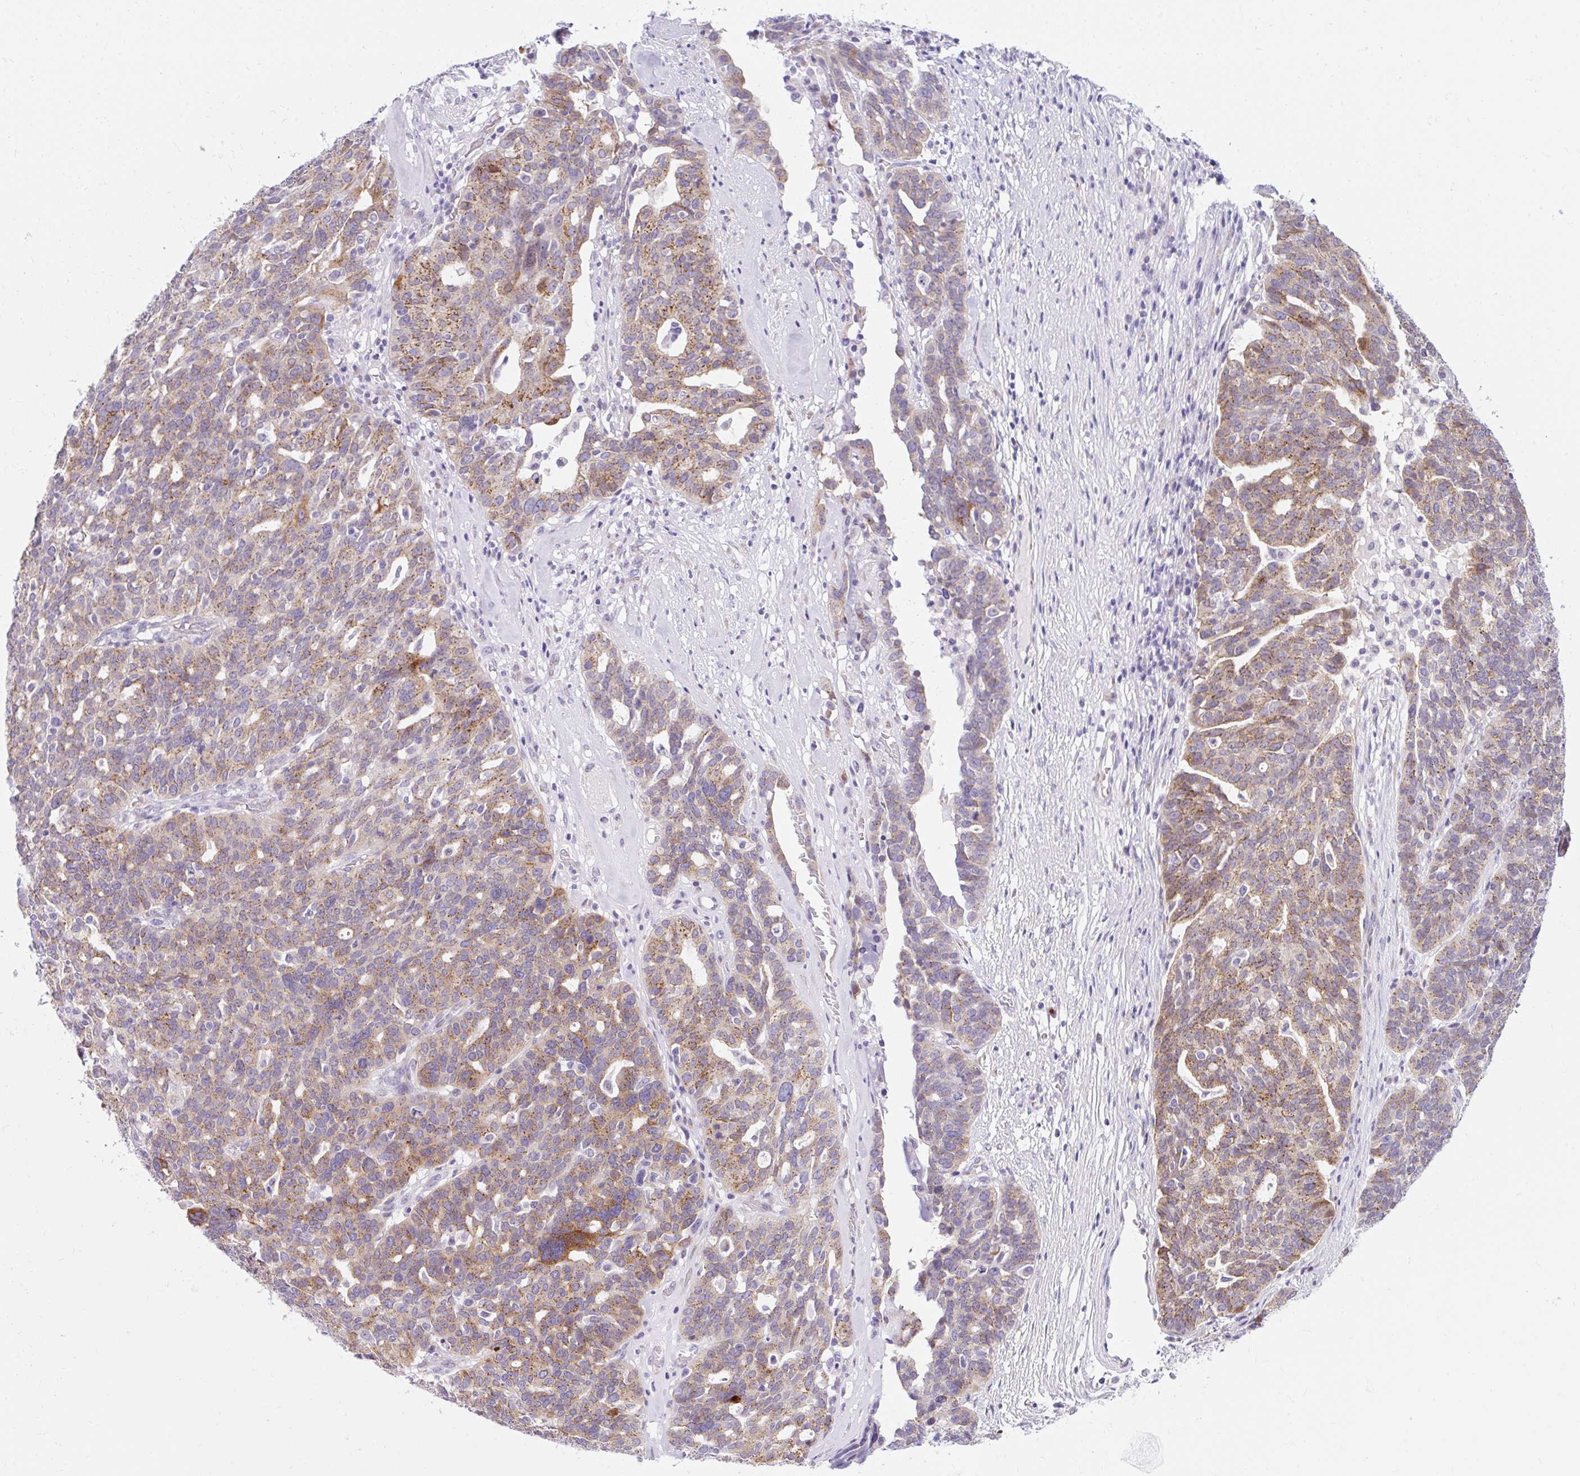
{"staining": {"intensity": "moderate", "quantity": ">75%", "location": "cytoplasmic/membranous"}, "tissue": "ovarian cancer", "cell_type": "Tumor cells", "image_type": "cancer", "snomed": [{"axis": "morphology", "description": "Cystadenocarcinoma, serous, NOS"}, {"axis": "topography", "description": "Ovary"}], "caption": "Protein analysis of ovarian serous cystadenocarcinoma tissue reveals moderate cytoplasmic/membranous positivity in about >75% of tumor cells.", "gene": "GOLGA8A", "patient": {"sex": "female", "age": 59}}